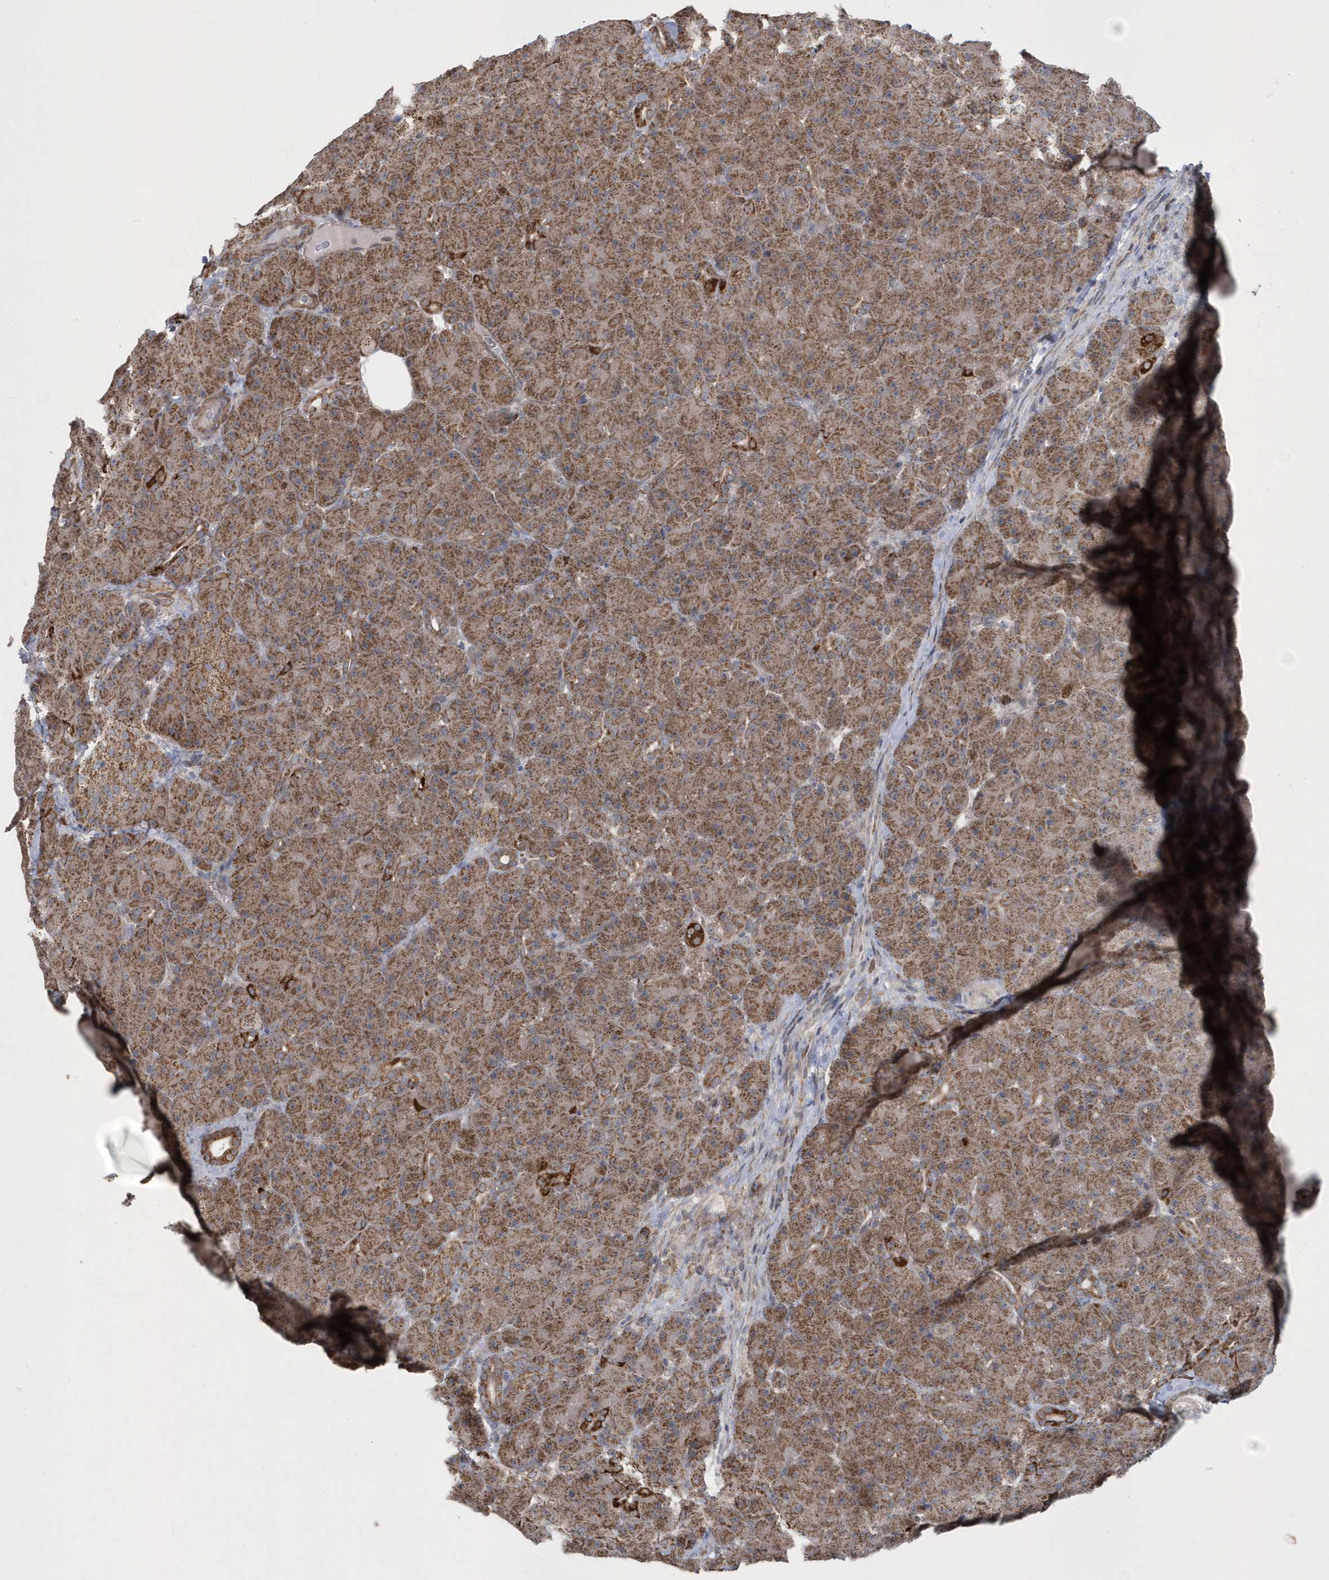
{"staining": {"intensity": "strong", "quantity": ">75%", "location": "cytoplasmic/membranous"}, "tissue": "pancreas", "cell_type": "Exocrine glandular cells", "image_type": "normal", "snomed": [{"axis": "morphology", "description": "Normal tissue, NOS"}, {"axis": "topography", "description": "Pancreas"}], "caption": "A photomicrograph showing strong cytoplasmic/membranous staining in about >75% of exocrine glandular cells in benign pancreas, as visualized by brown immunohistochemical staining.", "gene": "SLX9", "patient": {"sex": "male", "age": 66}}